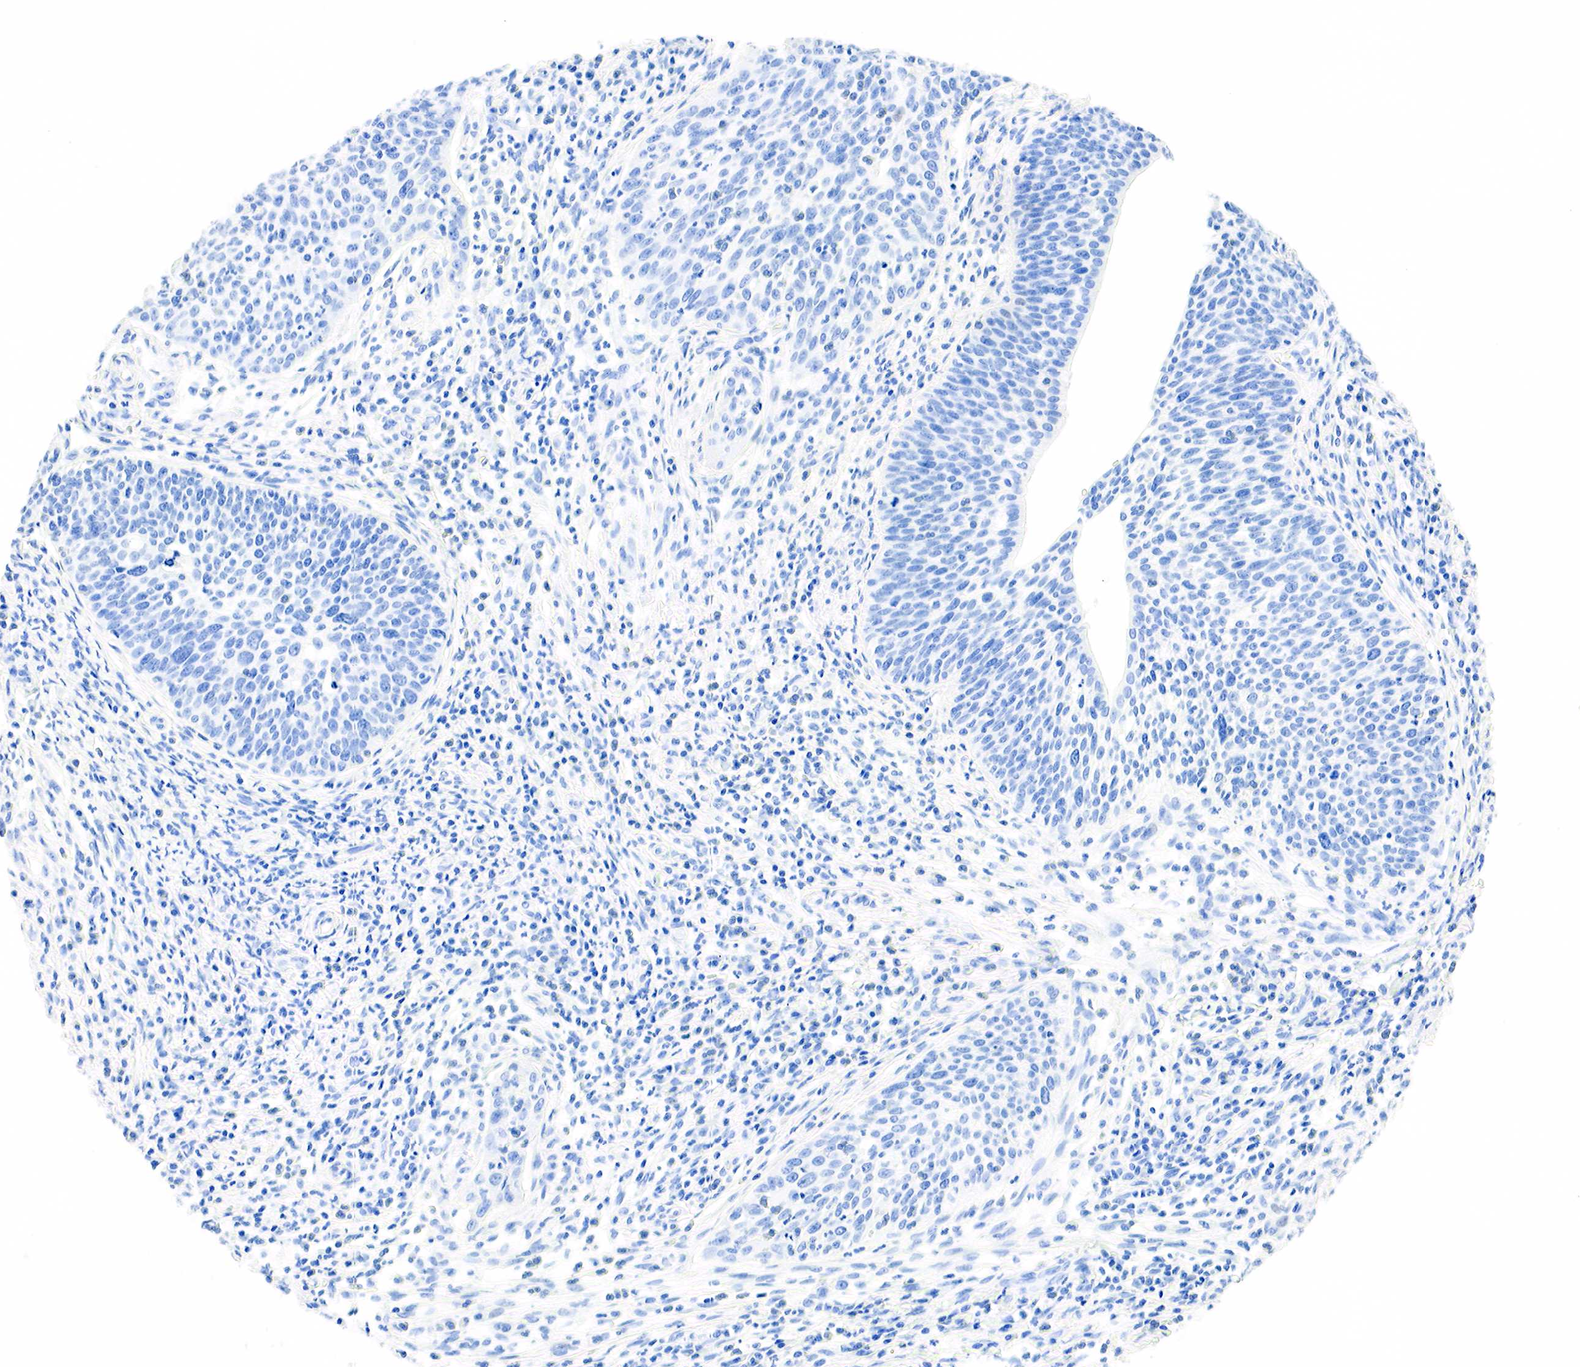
{"staining": {"intensity": "negative", "quantity": "none", "location": "none"}, "tissue": "cervical cancer", "cell_type": "Tumor cells", "image_type": "cancer", "snomed": [{"axis": "morphology", "description": "Squamous cell carcinoma, NOS"}, {"axis": "topography", "description": "Cervix"}], "caption": "Tumor cells are negative for protein expression in human squamous cell carcinoma (cervical).", "gene": "PTH", "patient": {"sex": "female", "age": 41}}